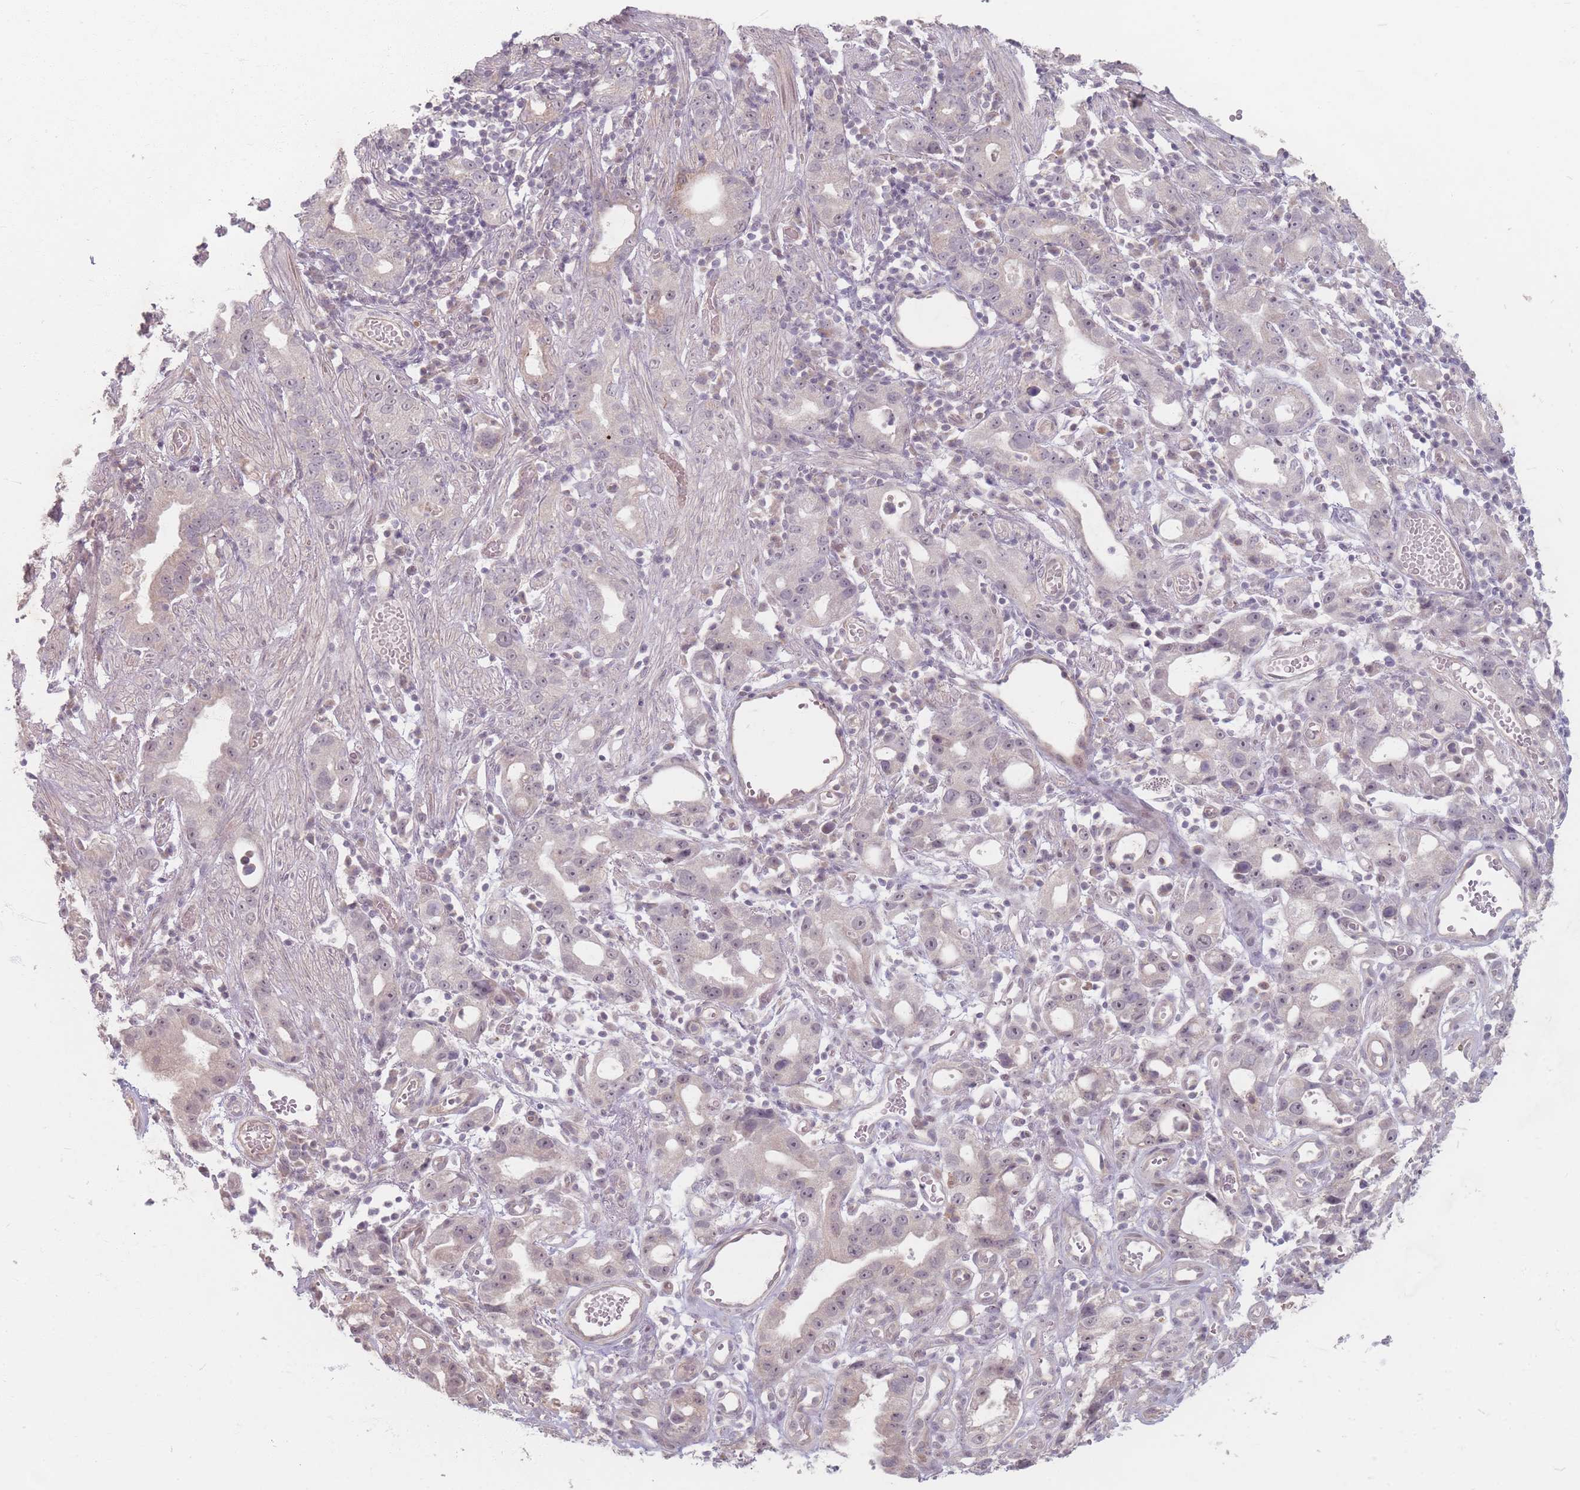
{"staining": {"intensity": "weak", "quantity": "<25%", "location": "cytoplasmic/membranous"}, "tissue": "stomach cancer", "cell_type": "Tumor cells", "image_type": "cancer", "snomed": [{"axis": "morphology", "description": "Adenocarcinoma, NOS"}, {"axis": "topography", "description": "Stomach"}], "caption": "This is a image of IHC staining of stomach cancer, which shows no expression in tumor cells.", "gene": "GABRA6", "patient": {"sex": "male", "age": 55}}